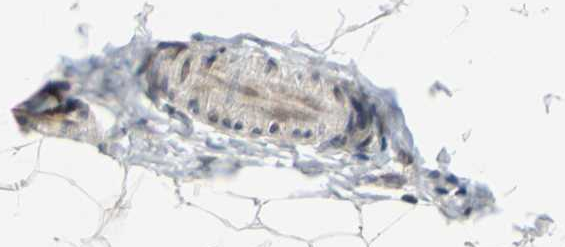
{"staining": {"intensity": "strong", "quantity": ">75%", "location": "nuclear"}, "tissue": "adipose tissue", "cell_type": "Adipocytes", "image_type": "normal", "snomed": [{"axis": "morphology", "description": "Normal tissue, NOS"}, {"axis": "topography", "description": "Soft tissue"}], "caption": "Adipocytes demonstrate strong nuclear expression in about >75% of cells in unremarkable adipose tissue.", "gene": "POLR3K", "patient": {"sex": "male", "age": 26}}